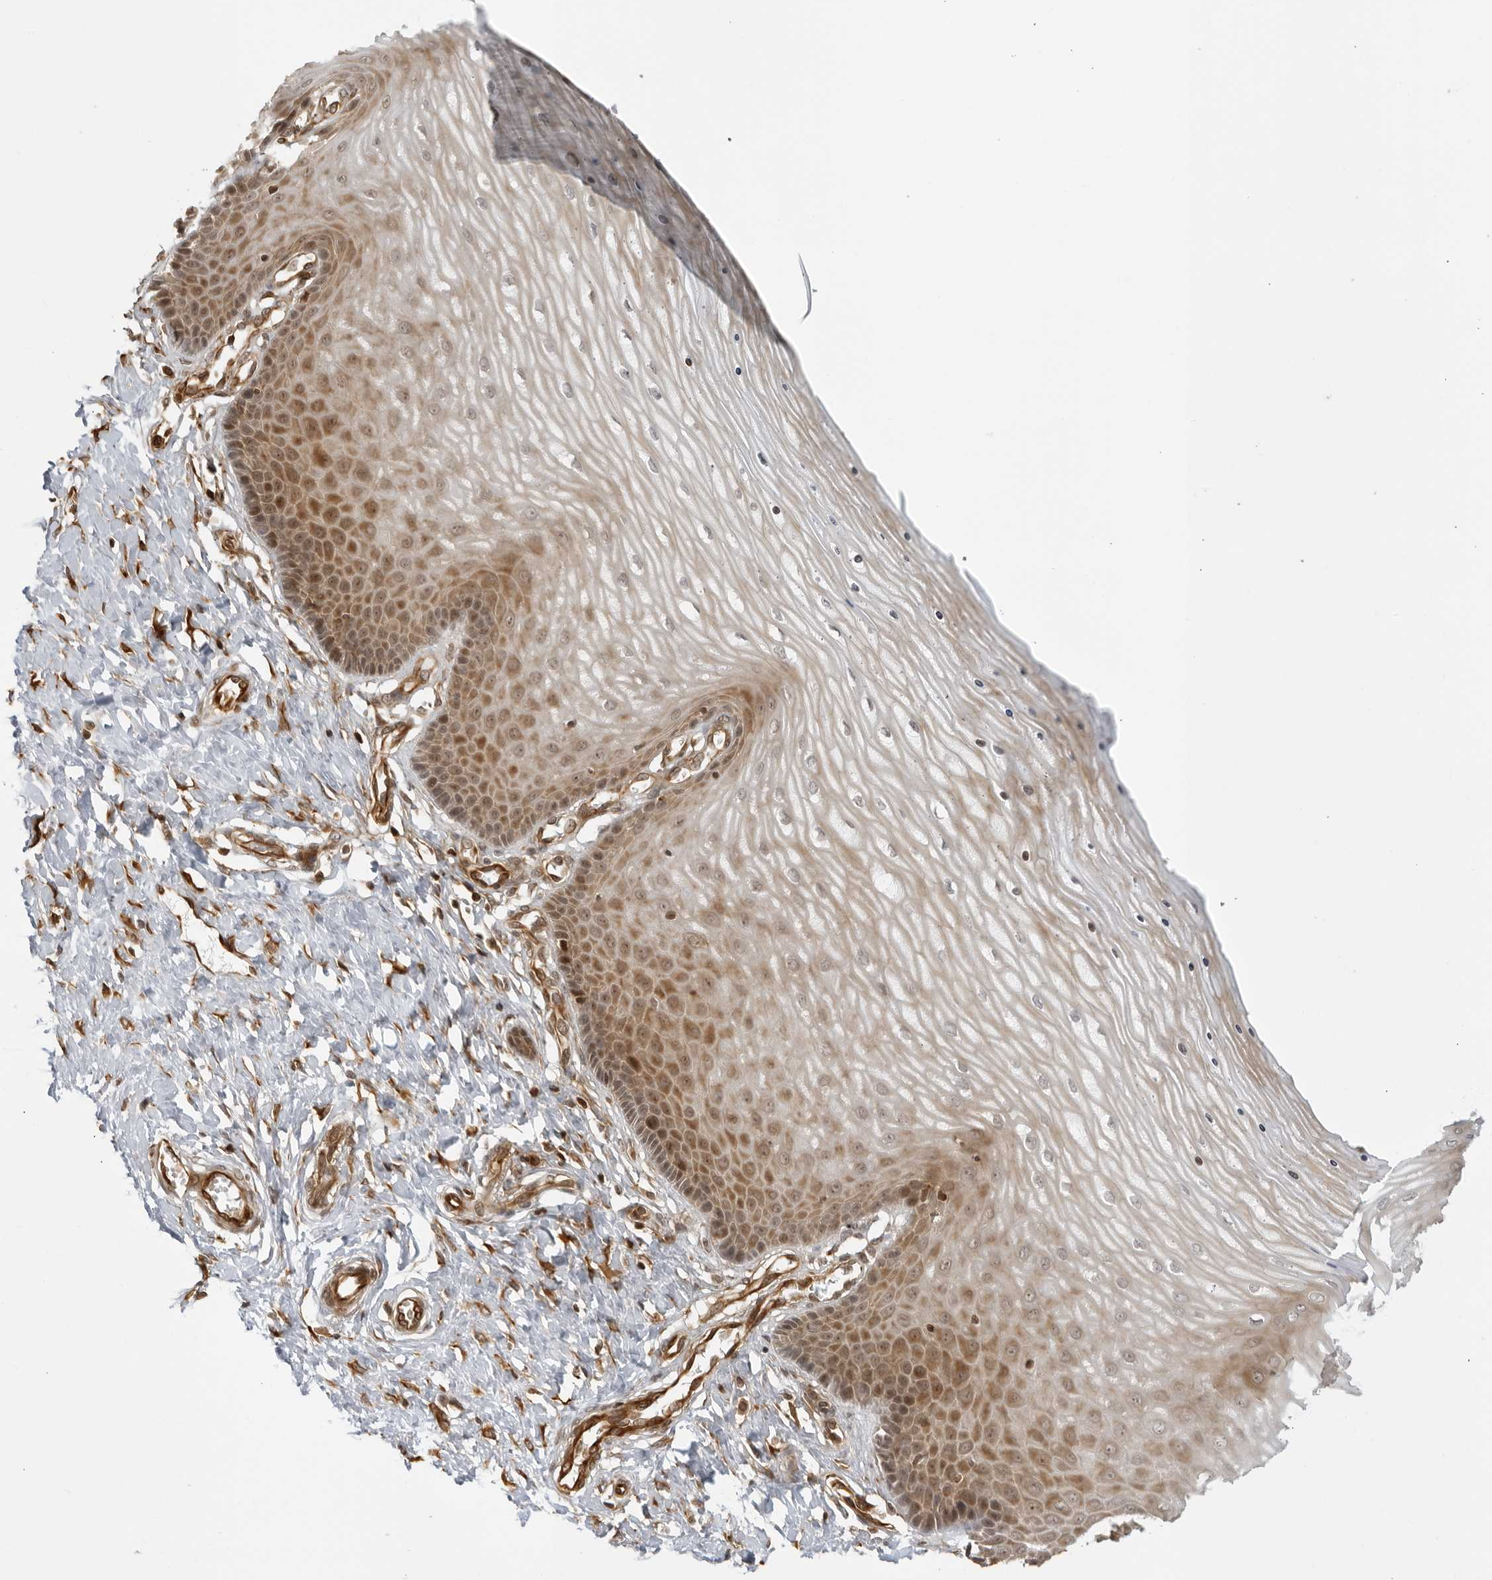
{"staining": {"intensity": "negative", "quantity": "none", "location": "none"}, "tissue": "cervix", "cell_type": "Glandular cells", "image_type": "normal", "snomed": [{"axis": "morphology", "description": "Normal tissue, NOS"}, {"axis": "topography", "description": "Cervix"}], "caption": "The photomicrograph shows no significant staining in glandular cells of cervix. (IHC, brightfield microscopy, high magnification).", "gene": "TCF21", "patient": {"sex": "female", "age": 55}}